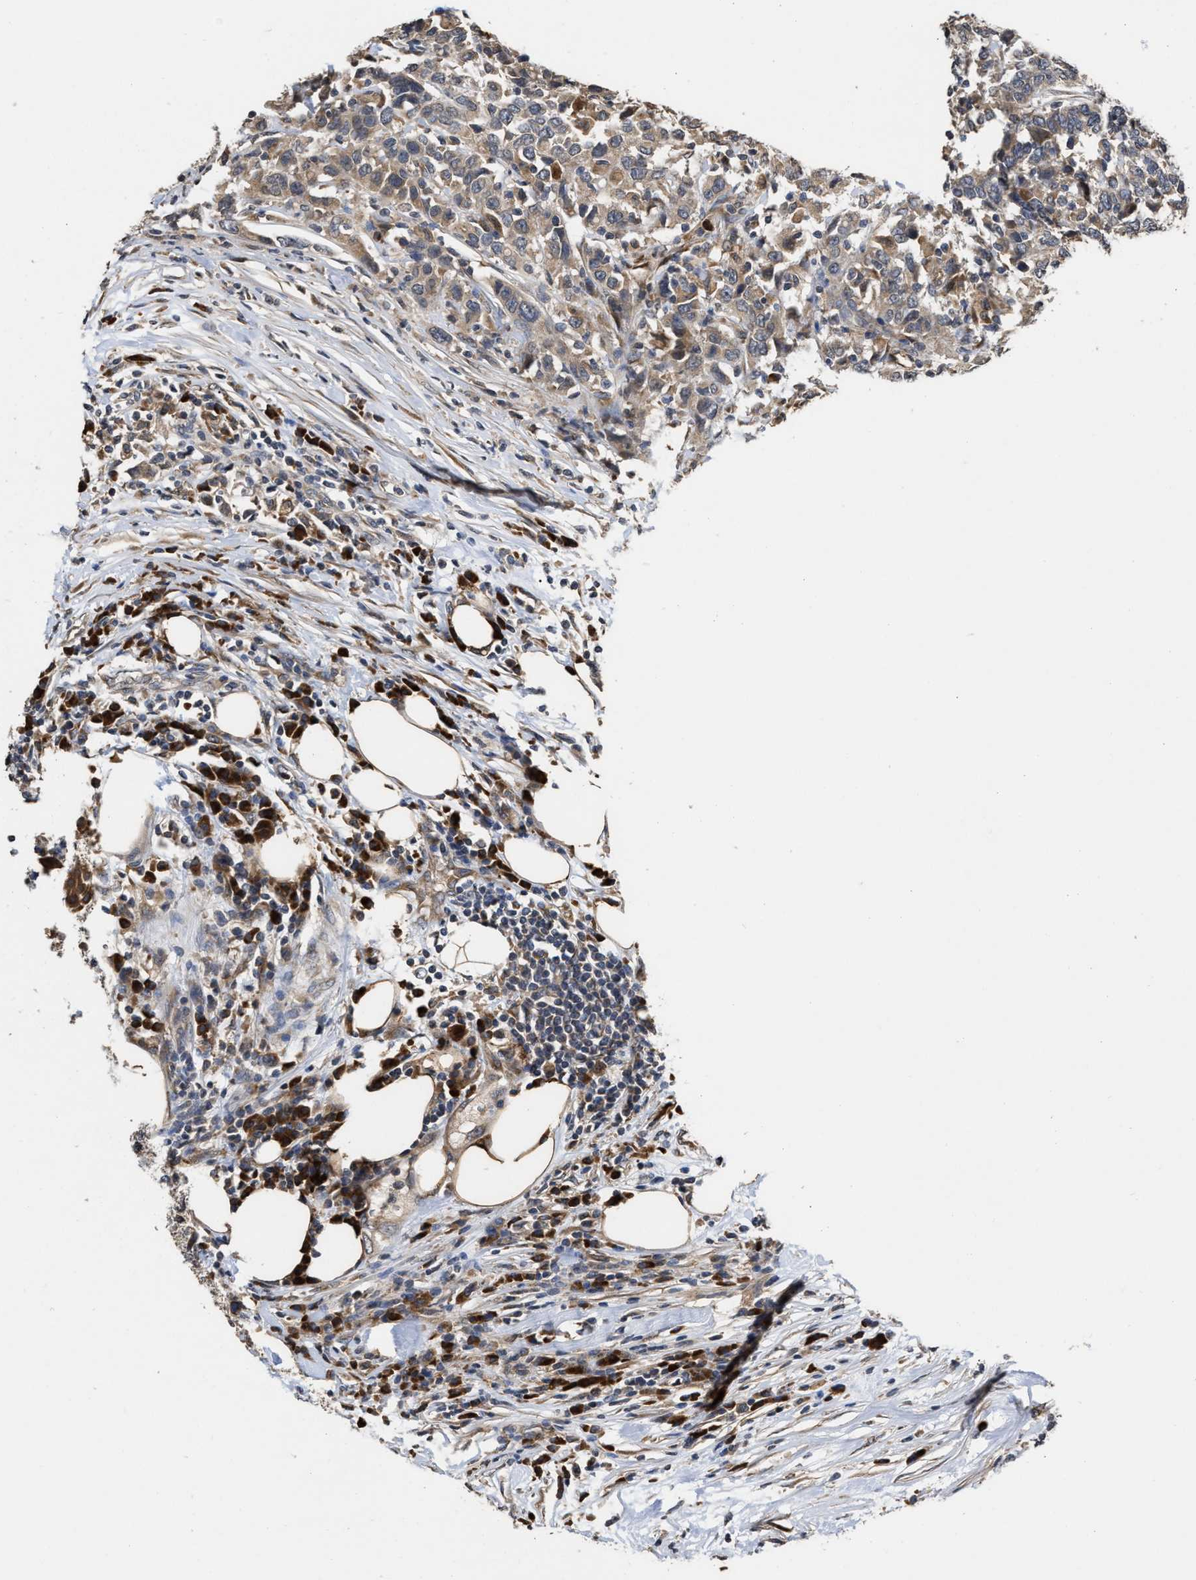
{"staining": {"intensity": "moderate", "quantity": ">75%", "location": "cytoplasmic/membranous"}, "tissue": "urothelial cancer", "cell_type": "Tumor cells", "image_type": "cancer", "snomed": [{"axis": "morphology", "description": "Urothelial carcinoma, High grade"}, {"axis": "topography", "description": "Urinary bladder"}], "caption": "An image showing moderate cytoplasmic/membranous positivity in about >75% of tumor cells in high-grade urothelial carcinoma, as visualized by brown immunohistochemical staining.", "gene": "SAR1A", "patient": {"sex": "male", "age": 61}}